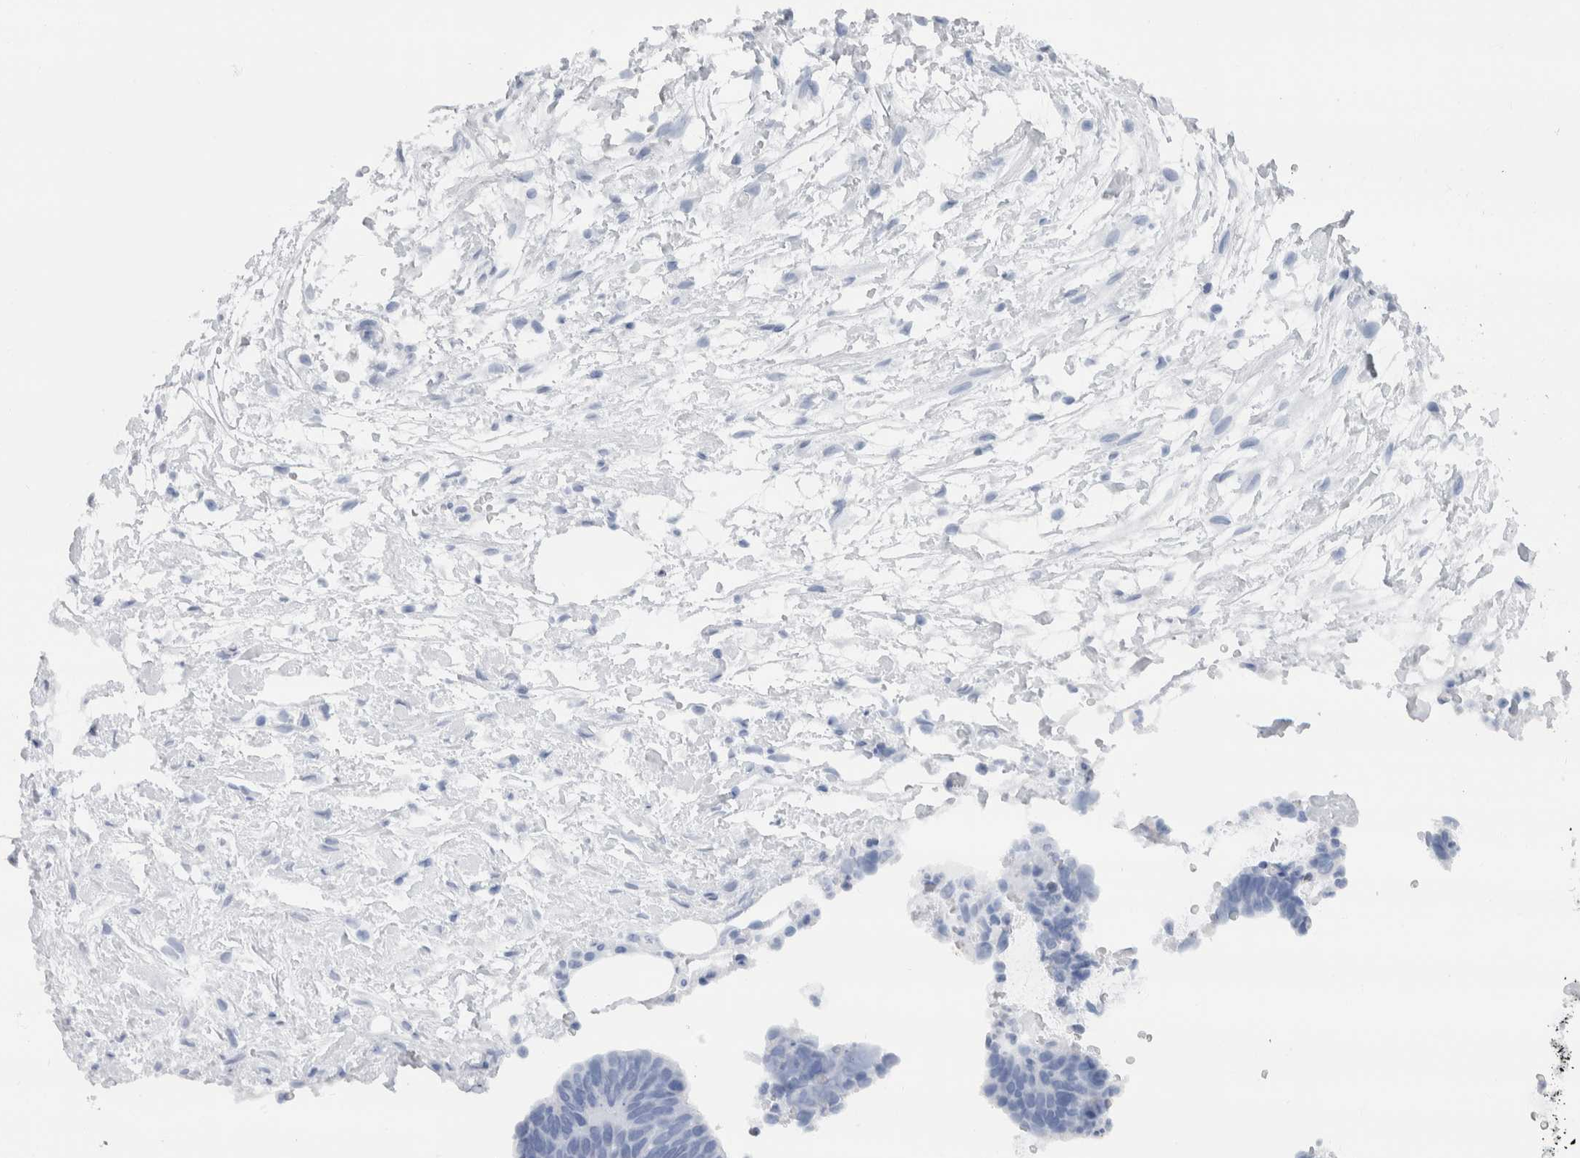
{"staining": {"intensity": "negative", "quantity": "none", "location": "none"}, "tissue": "colorectal cancer", "cell_type": "Tumor cells", "image_type": "cancer", "snomed": [{"axis": "morphology", "description": "Adenocarcinoma, NOS"}, {"axis": "topography", "description": "Colon"}], "caption": "The photomicrograph displays no staining of tumor cells in colorectal cancer (adenocarcinoma).", "gene": "NEFM", "patient": {"sex": "male", "age": 56}}